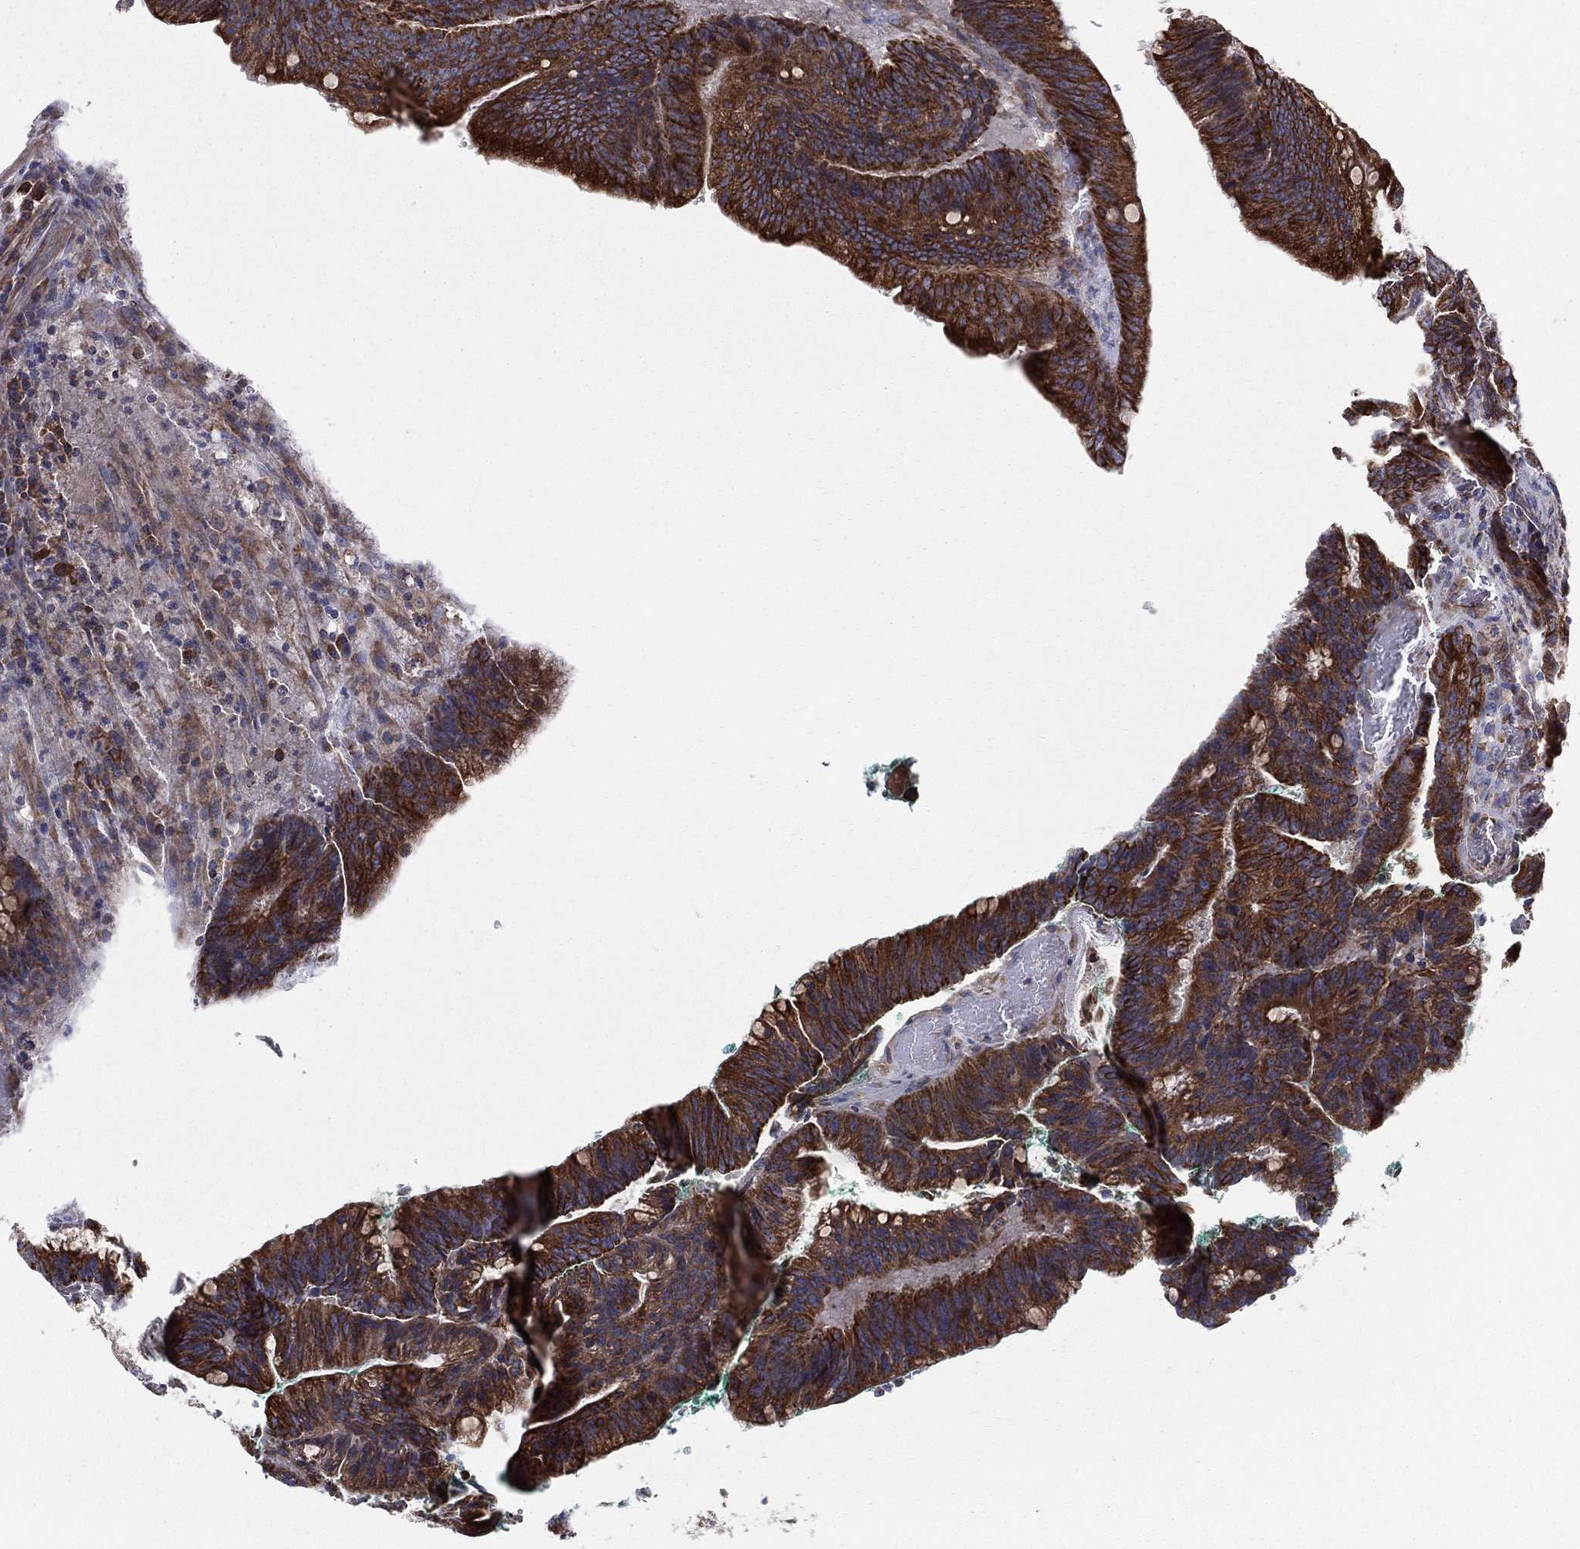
{"staining": {"intensity": "strong", "quantity": ">75%", "location": "cytoplasmic/membranous"}, "tissue": "colorectal cancer", "cell_type": "Tumor cells", "image_type": "cancer", "snomed": [{"axis": "morphology", "description": "Adenocarcinoma, NOS"}, {"axis": "topography", "description": "Colon"}], "caption": "Immunohistochemical staining of adenocarcinoma (colorectal) displays high levels of strong cytoplasmic/membranous staining in approximately >75% of tumor cells.", "gene": "MIX23", "patient": {"sex": "female", "age": 87}}